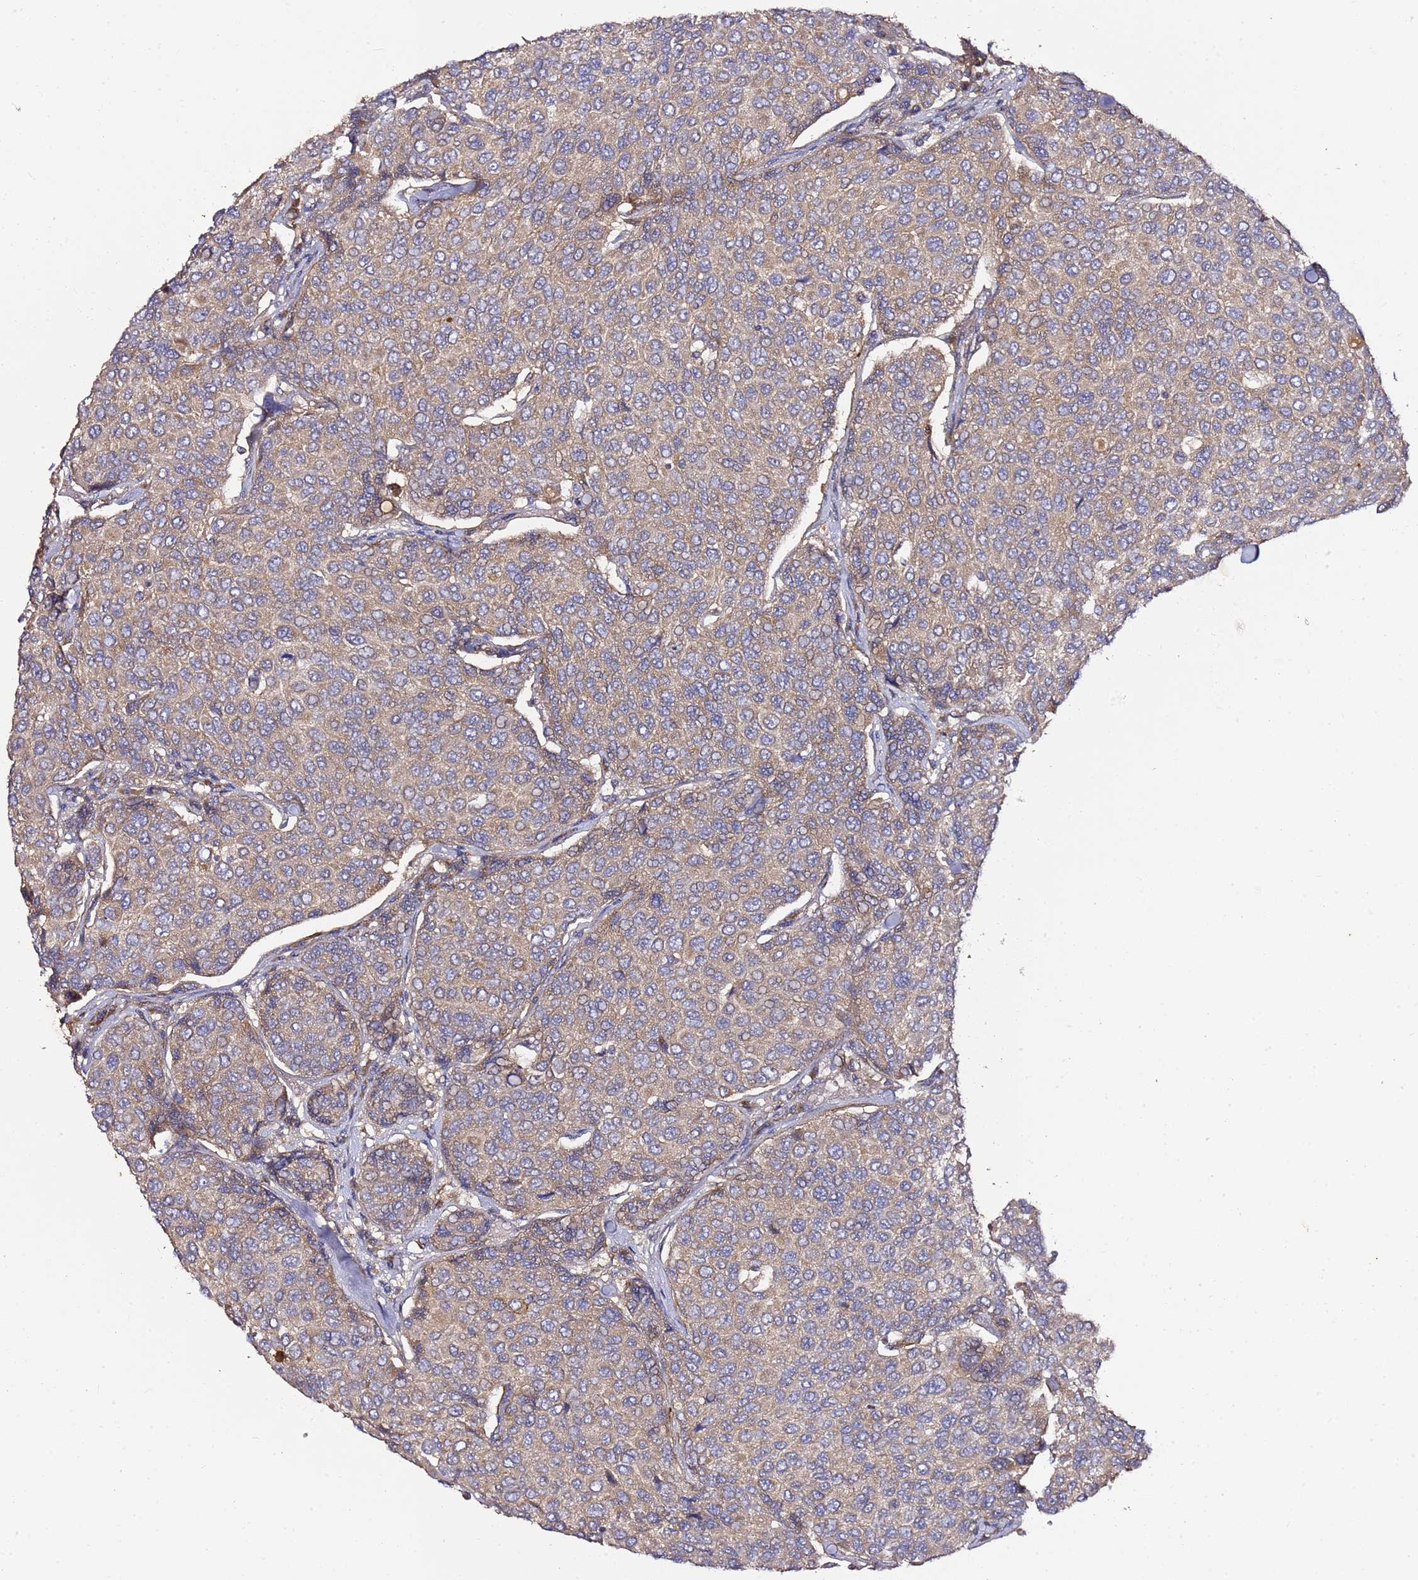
{"staining": {"intensity": "weak", "quantity": ">75%", "location": "cytoplasmic/membranous"}, "tissue": "breast cancer", "cell_type": "Tumor cells", "image_type": "cancer", "snomed": [{"axis": "morphology", "description": "Duct carcinoma"}, {"axis": "topography", "description": "Breast"}], "caption": "Immunohistochemistry (IHC) (DAB (3,3'-diaminobenzidine)) staining of human breast intraductal carcinoma exhibits weak cytoplasmic/membranous protein expression in approximately >75% of tumor cells. (Stains: DAB in brown, nuclei in blue, Microscopy: brightfield microscopy at high magnification).", "gene": "KRTAP21-3", "patient": {"sex": "female", "age": 55}}